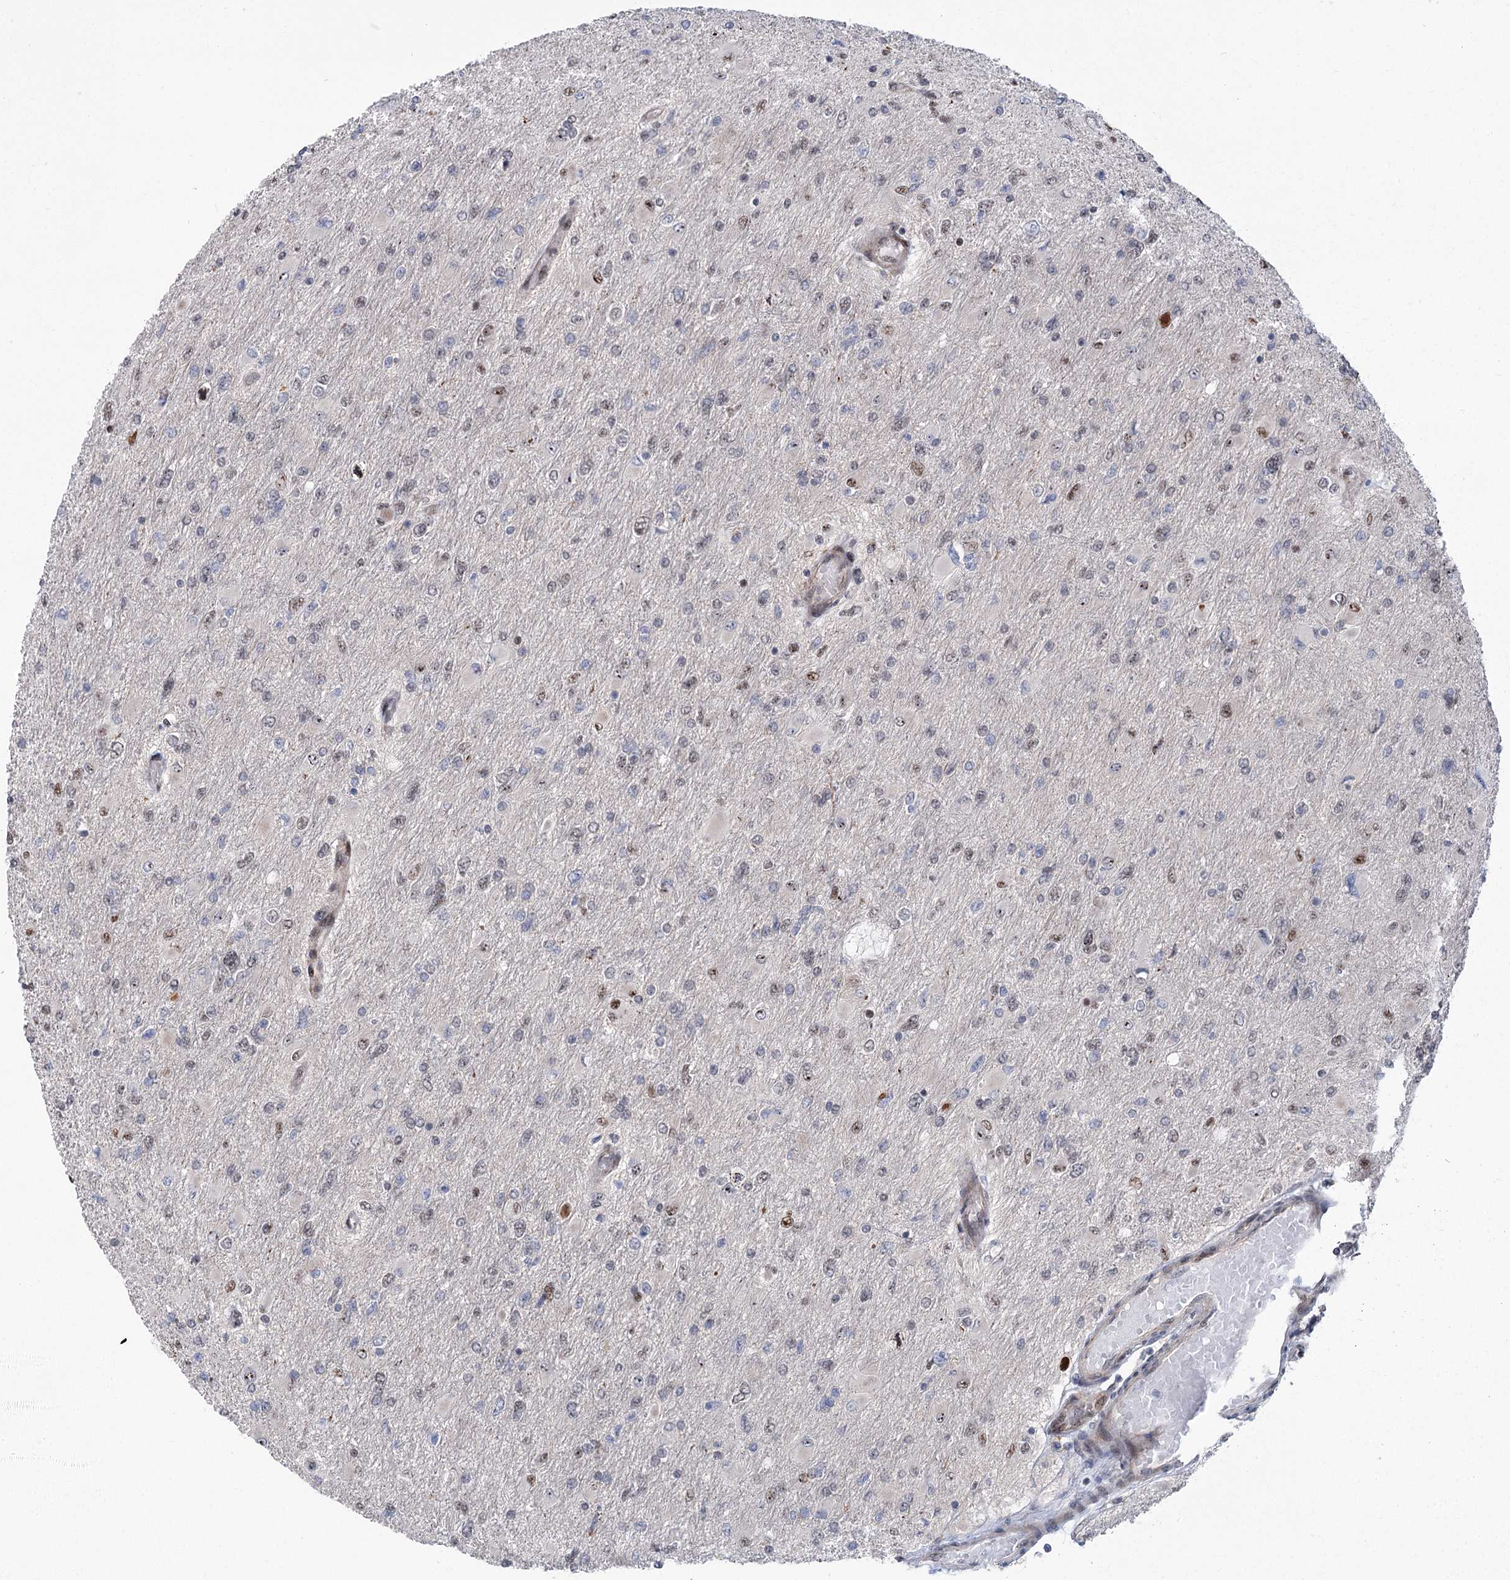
{"staining": {"intensity": "moderate", "quantity": "<25%", "location": "nuclear"}, "tissue": "glioma", "cell_type": "Tumor cells", "image_type": "cancer", "snomed": [{"axis": "morphology", "description": "Glioma, malignant, High grade"}, {"axis": "topography", "description": "Cerebral cortex"}], "caption": "Brown immunohistochemical staining in human malignant glioma (high-grade) shows moderate nuclear positivity in about <25% of tumor cells.", "gene": "PARM1", "patient": {"sex": "female", "age": 36}}